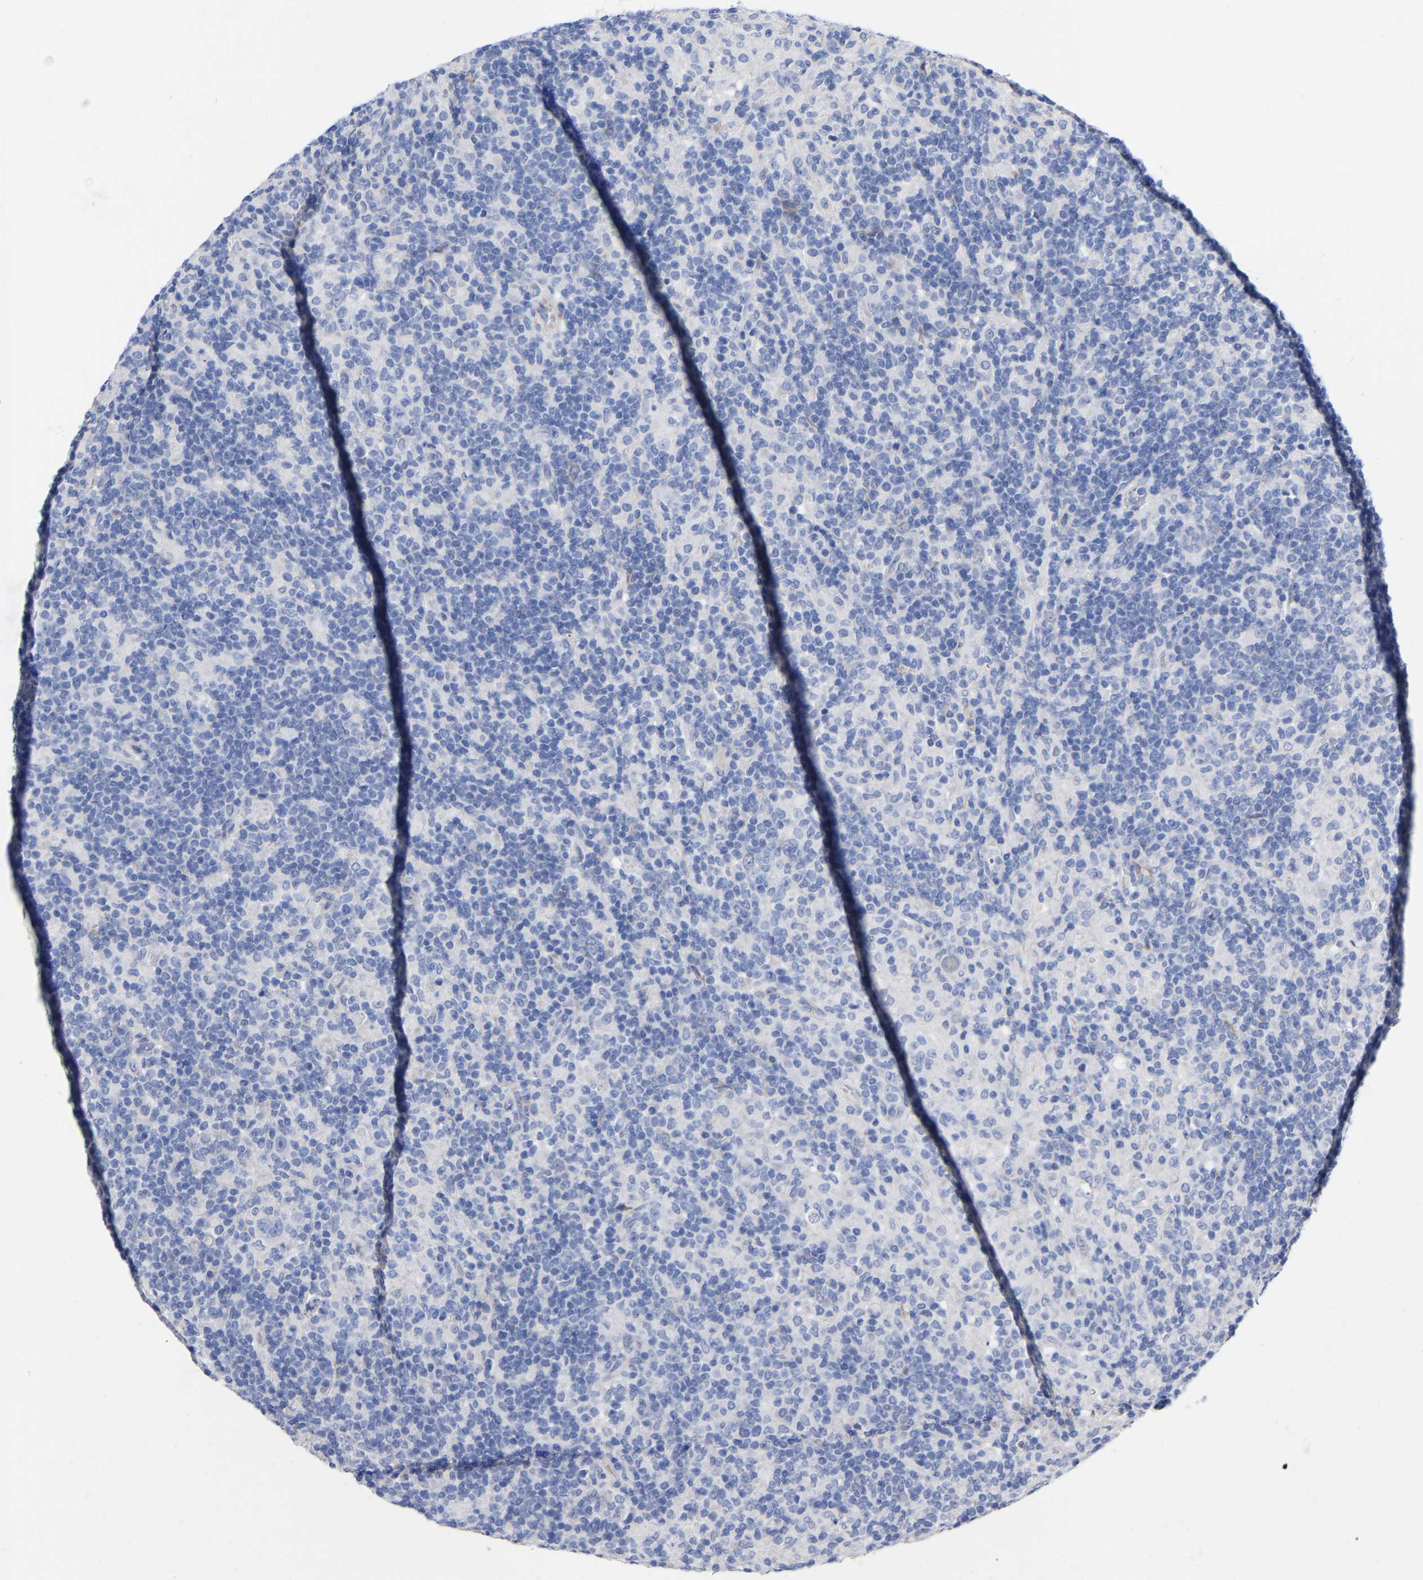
{"staining": {"intensity": "negative", "quantity": "none", "location": "none"}, "tissue": "lymphoma", "cell_type": "Tumor cells", "image_type": "cancer", "snomed": [{"axis": "morphology", "description": "Hodgkin's disease, NOS"}, {"axis": "topography", "description": "Lymph node"}], "caption": "Protein analysis of Hodgkin's disease shows no significant expression in tumor cells.", "gene": "GDF3", "patient": {"sex": "male", "age": 70}}